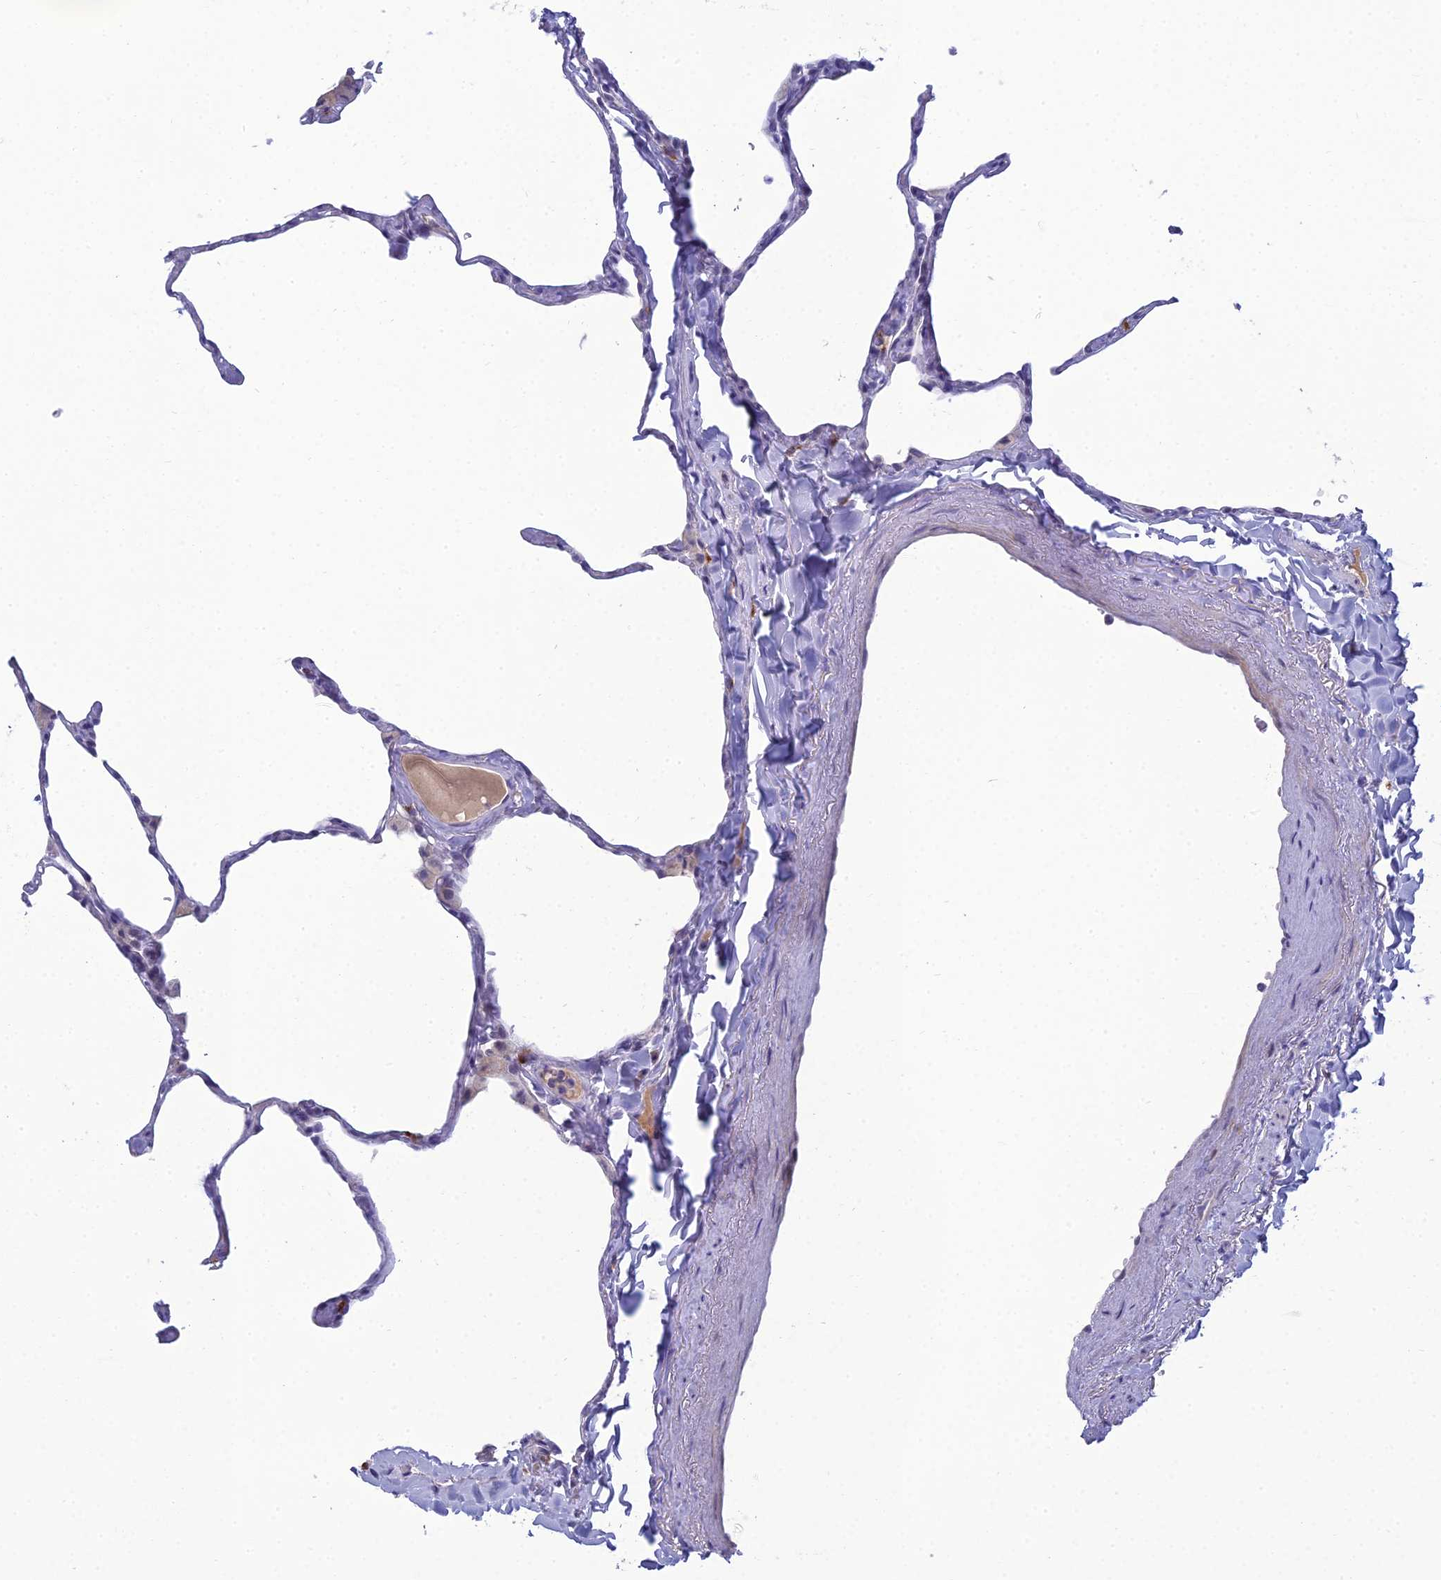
{"staining": {"intensity": "negative", "quantity": "none", "location": "none"}, "tissue": "lung", "cell_type": "Alveolar cells", "image_type": "normal", "snomed": [{"axis": "morphology", "description": "Normal tissue, NOS"}, {"axis": "topography", "description": "Lung"}], "caption": "The image shows no staining of alveolar cells in unremarkable lung.", "gene": "MUC13", "patient": {"sex": "male", "age": 65}}